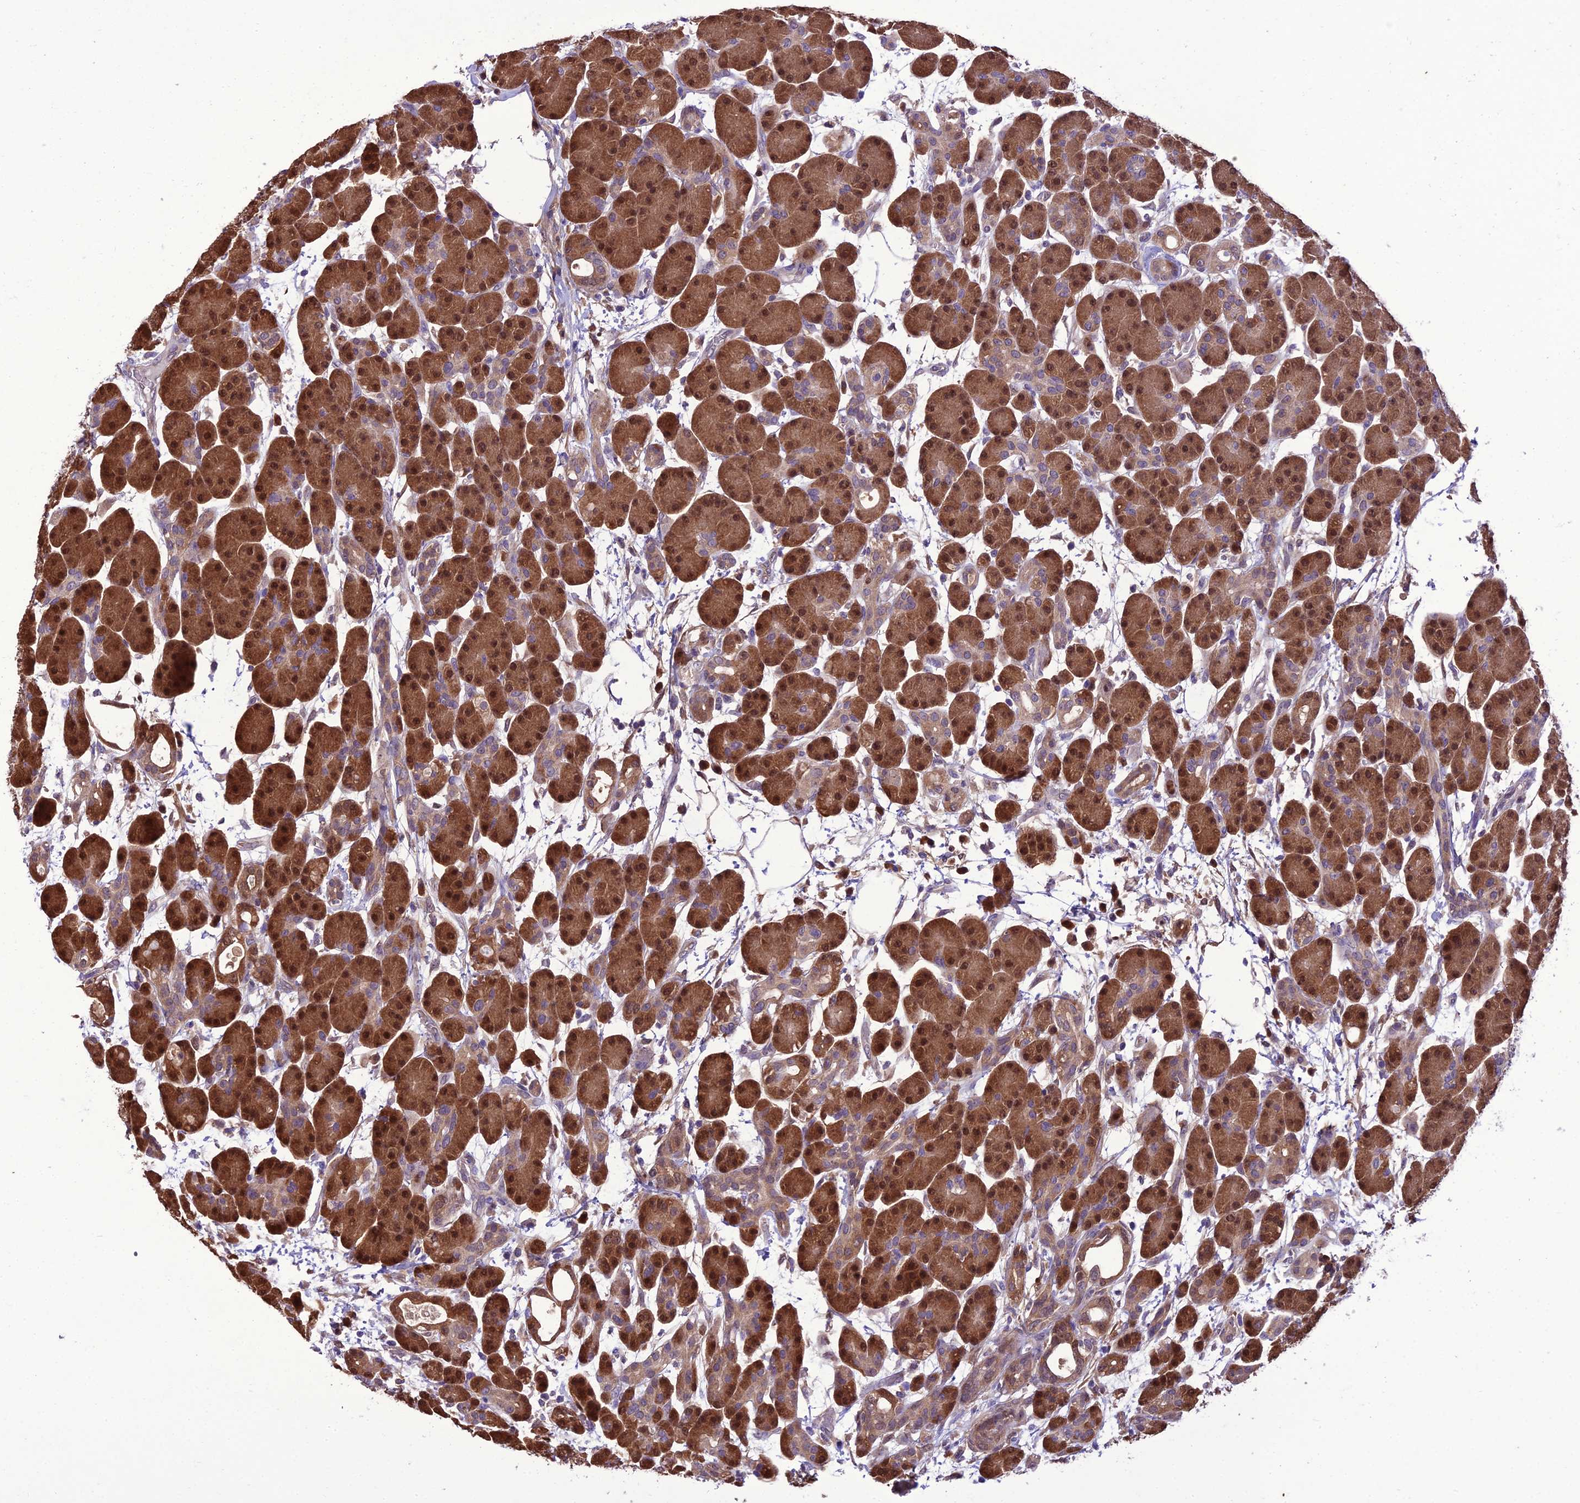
{"staining": {"intensity": "strong", "quantity": ">75%", "location": "cytoplasmic/membranous,nuclear"}, "tissue": "pancreas", "cell_type": "Exocrine glandular cells", "image_type": "normal", "snomed": [{"axis": "morphology", "description": "Normal tissue, NOS"}, {"axis": "topography", "description": "Pancreas"}], "caption": "The histopathology image reveals a brown stain indicating the presence of a protein in the cytoplasmic/membranous,nuclear of exocrine glandular cells in pancreas. The protein of interest is shown in brown color, while the nuclei are stained blue.", "gene": "BORCS6", "patient": {"sex": "male", "age": 63}}